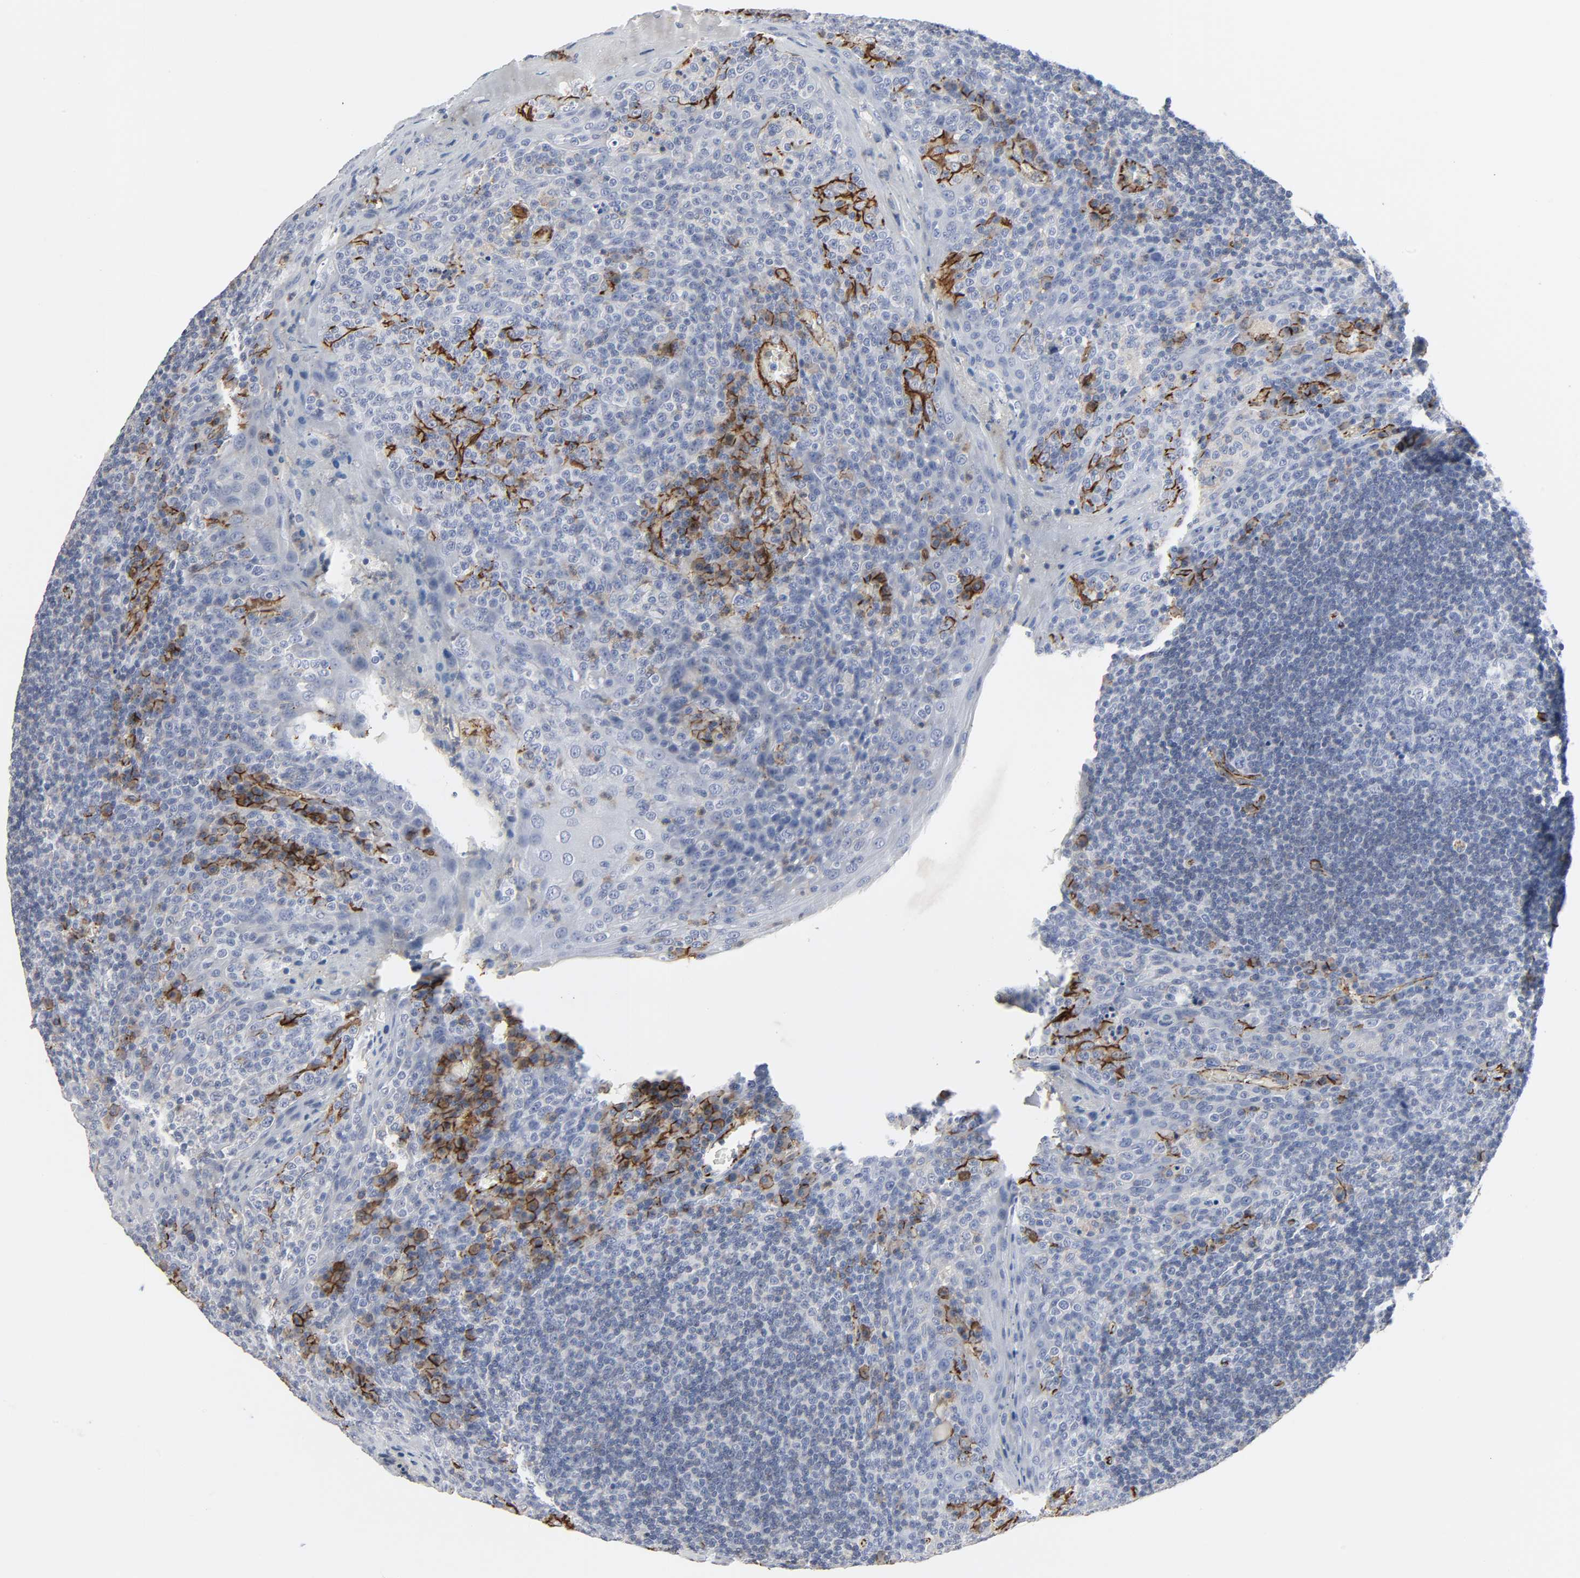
{"staining": {"intensity": "negative", "quantity": "none", "location": "none"}, "tissue": "tonsil", "cell_type": "Germinal center cells", "image_type": "normal", "snomed": [{"axis": "morphology", "description": "Normal tissue, NOS"}, {"axis": "topography", "description": "Tonsil"}], "caption": "This is an immunohistochemistry histopathology image of benign tonsil. There is no positivity in germinal center cells.", "gene": "PECAM1", "patient": {"sex": "male", "age": 17}}